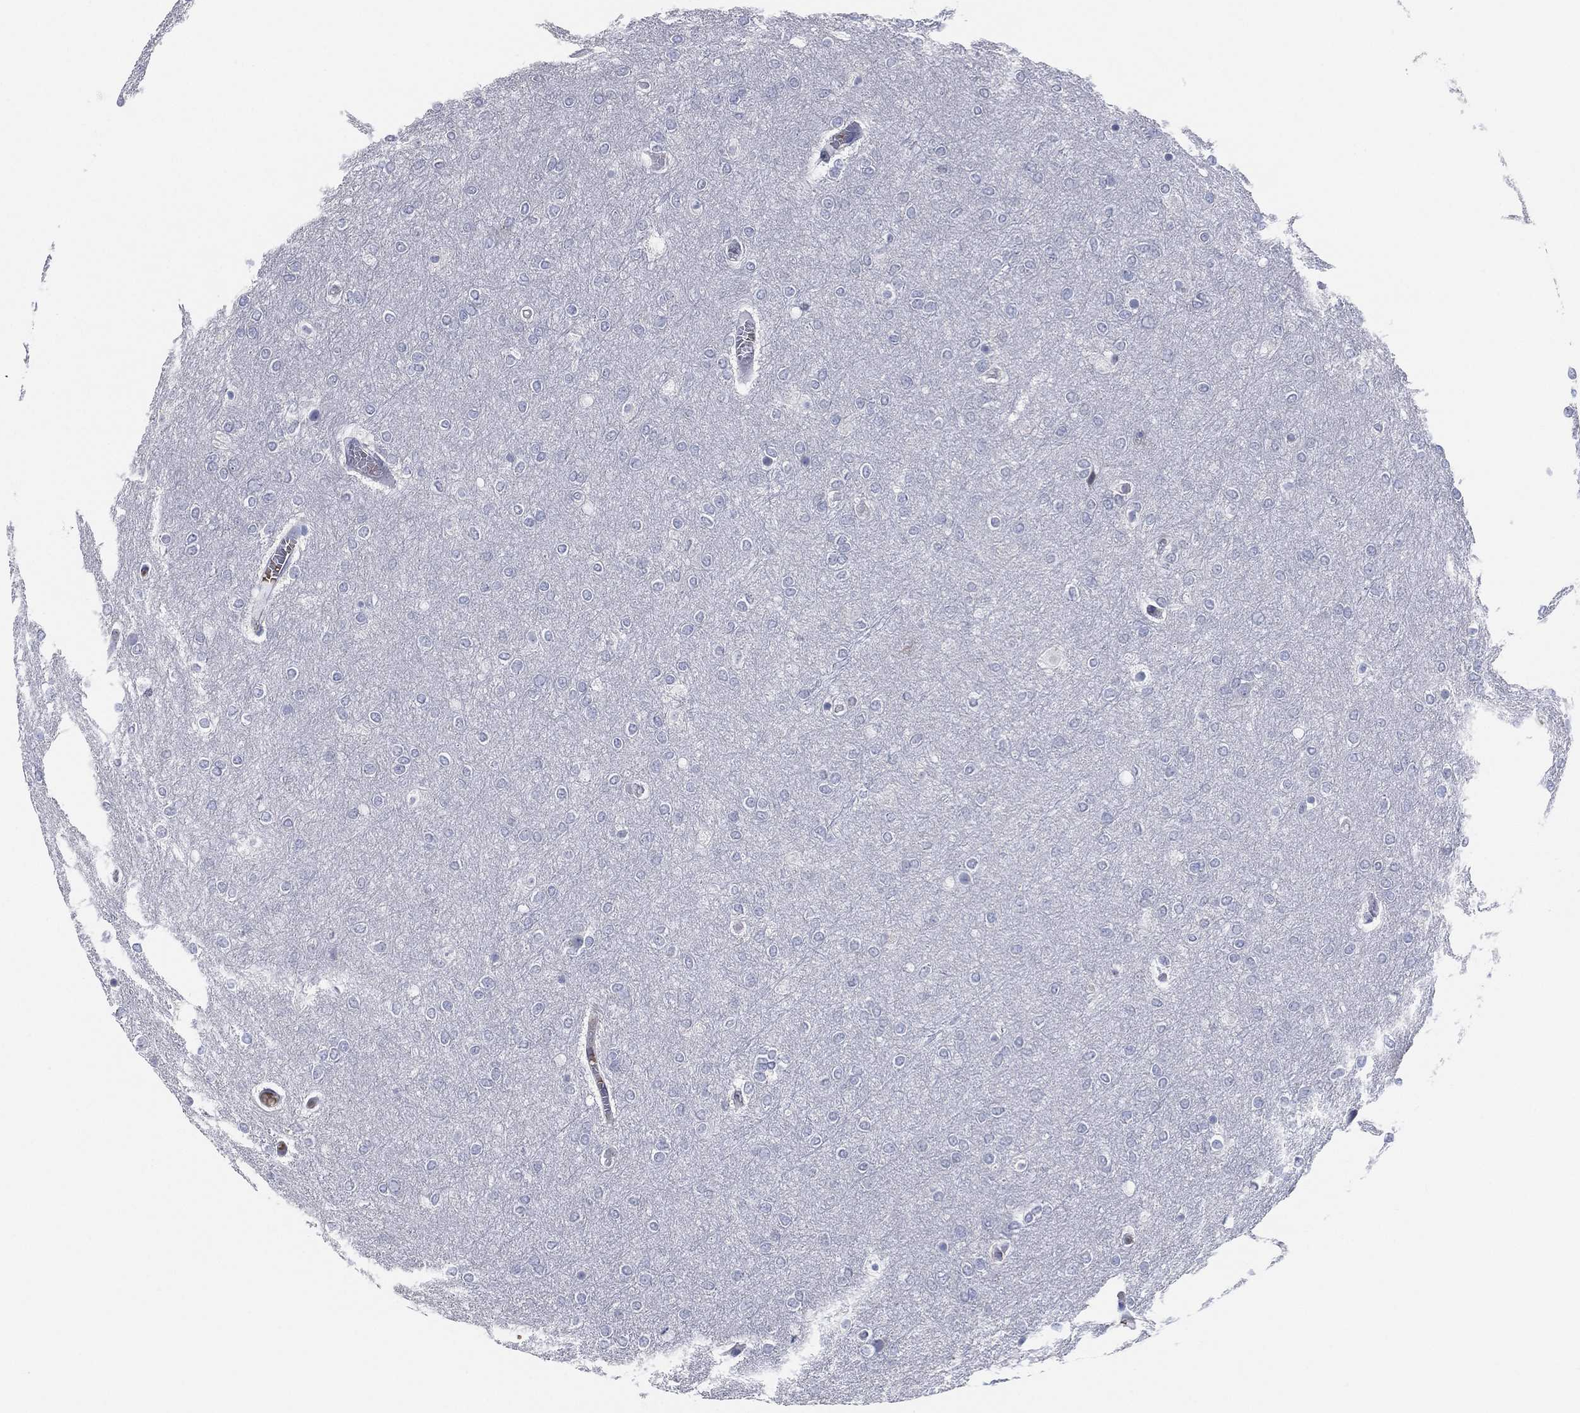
{"staining": {"intensity": "negative", "quantity": "none", "location": "none"}, "tissue": "glioma", "cell_type": "Tumor cells", "image_type": "cancer", "snomed": [{"axis": "morphology", "description": "Glioma, malignant, High grade"}, {"axis": "topography", "description": "Brain"}], "caption": "An immunohistochemistry (IHC) micrograph of glioma is shown. There is no staining in tumor cells of glioma.", "gene": "CFTR", "patient": {"sex": "female", "age": 61}}